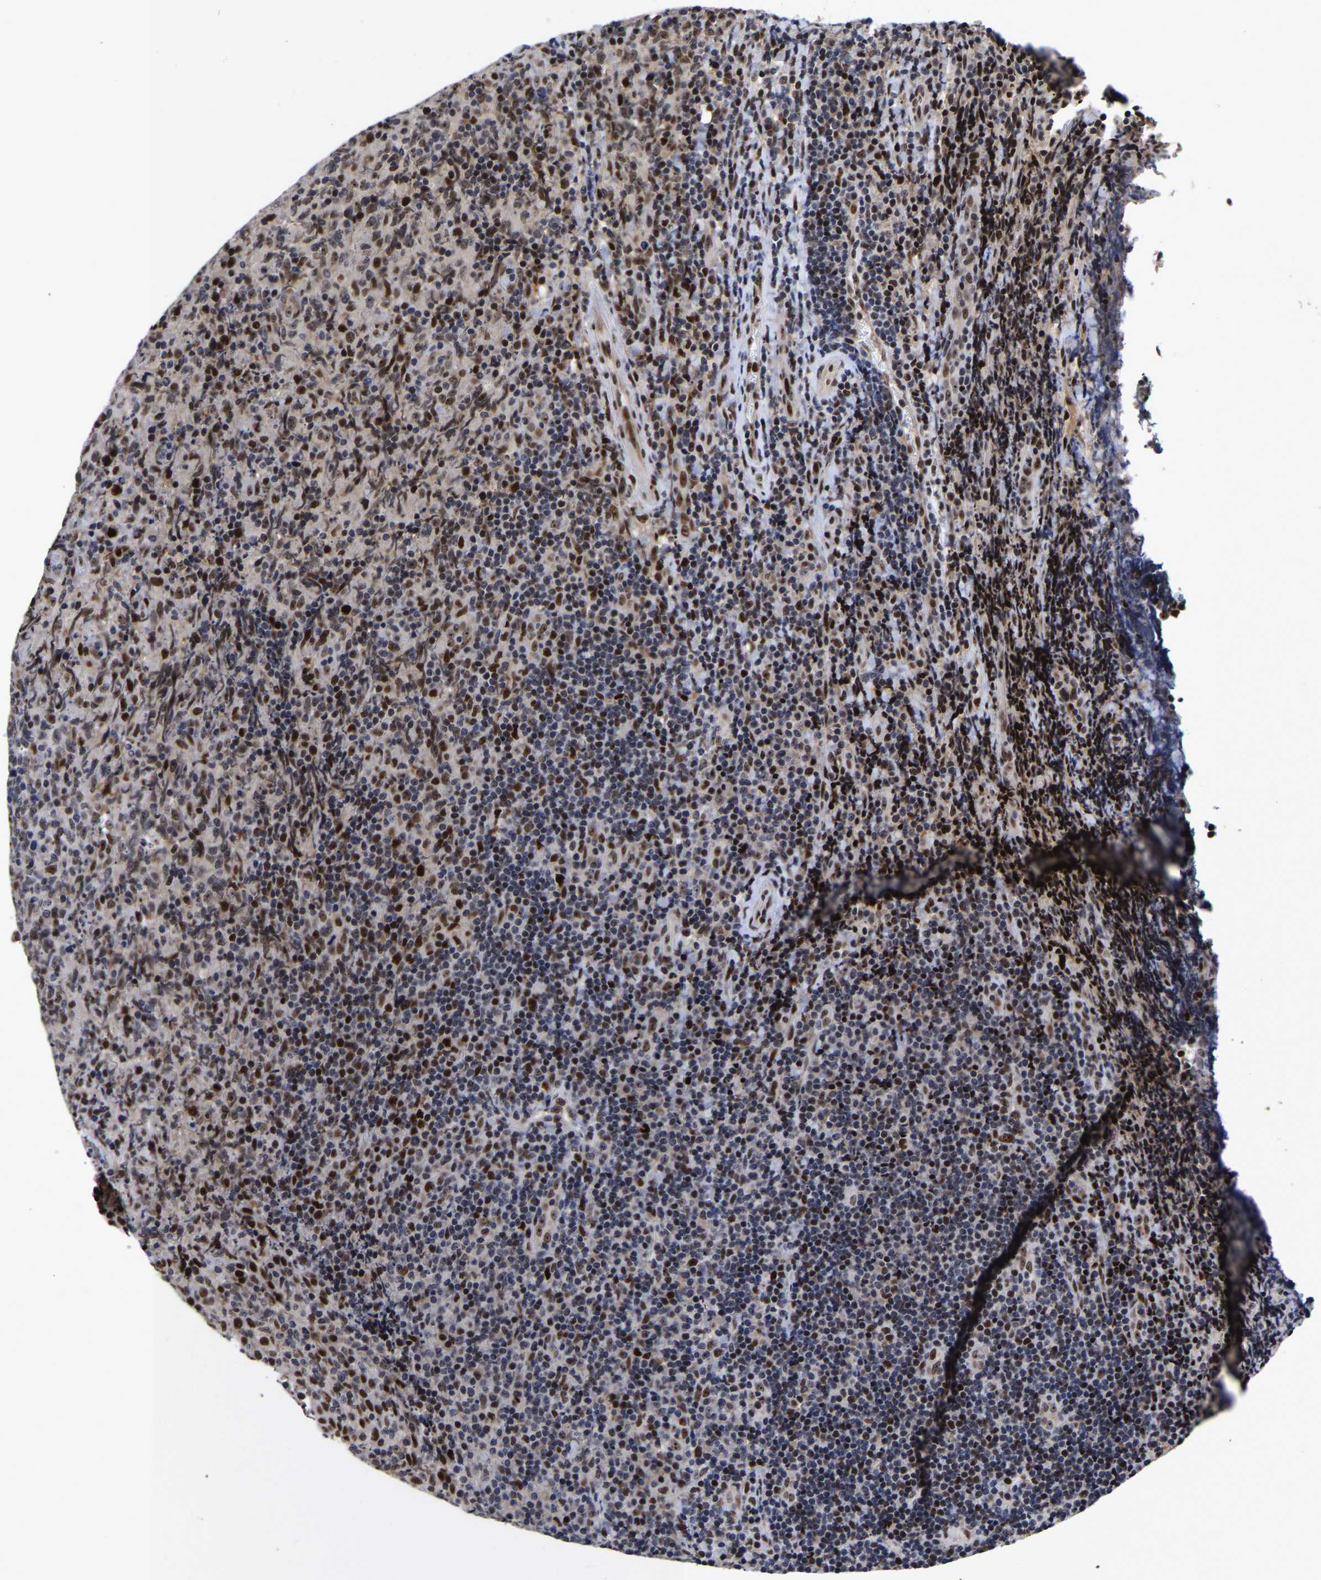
{"staining": {"intensity": "strong", "quantity": ">75%", "location": "nuclear"}, "tissue": "lymphoma", "cell_type": "Tumor cells", "image_type": "cancer", "snomed": [{"axis": "morphology", "description": "Malignant lymphoma, non-Hodgkin's type, High grade"}, {"axis": "topography", "description": "Tonsil"}], "caption": "High-grade malignant lymphoma, non-Hodgkin's type stained with immunohistochemistry displays strong nuclear positivity in approximately >75% of tumor cells. (Stains: DAB (3,3'-diaminobenzidine) in brown, nuclei in blue, Microscopy: brightfield microscopy at high magnification).", "gene": "JUNB", "patient": {"sex": "female", "age": 36}}